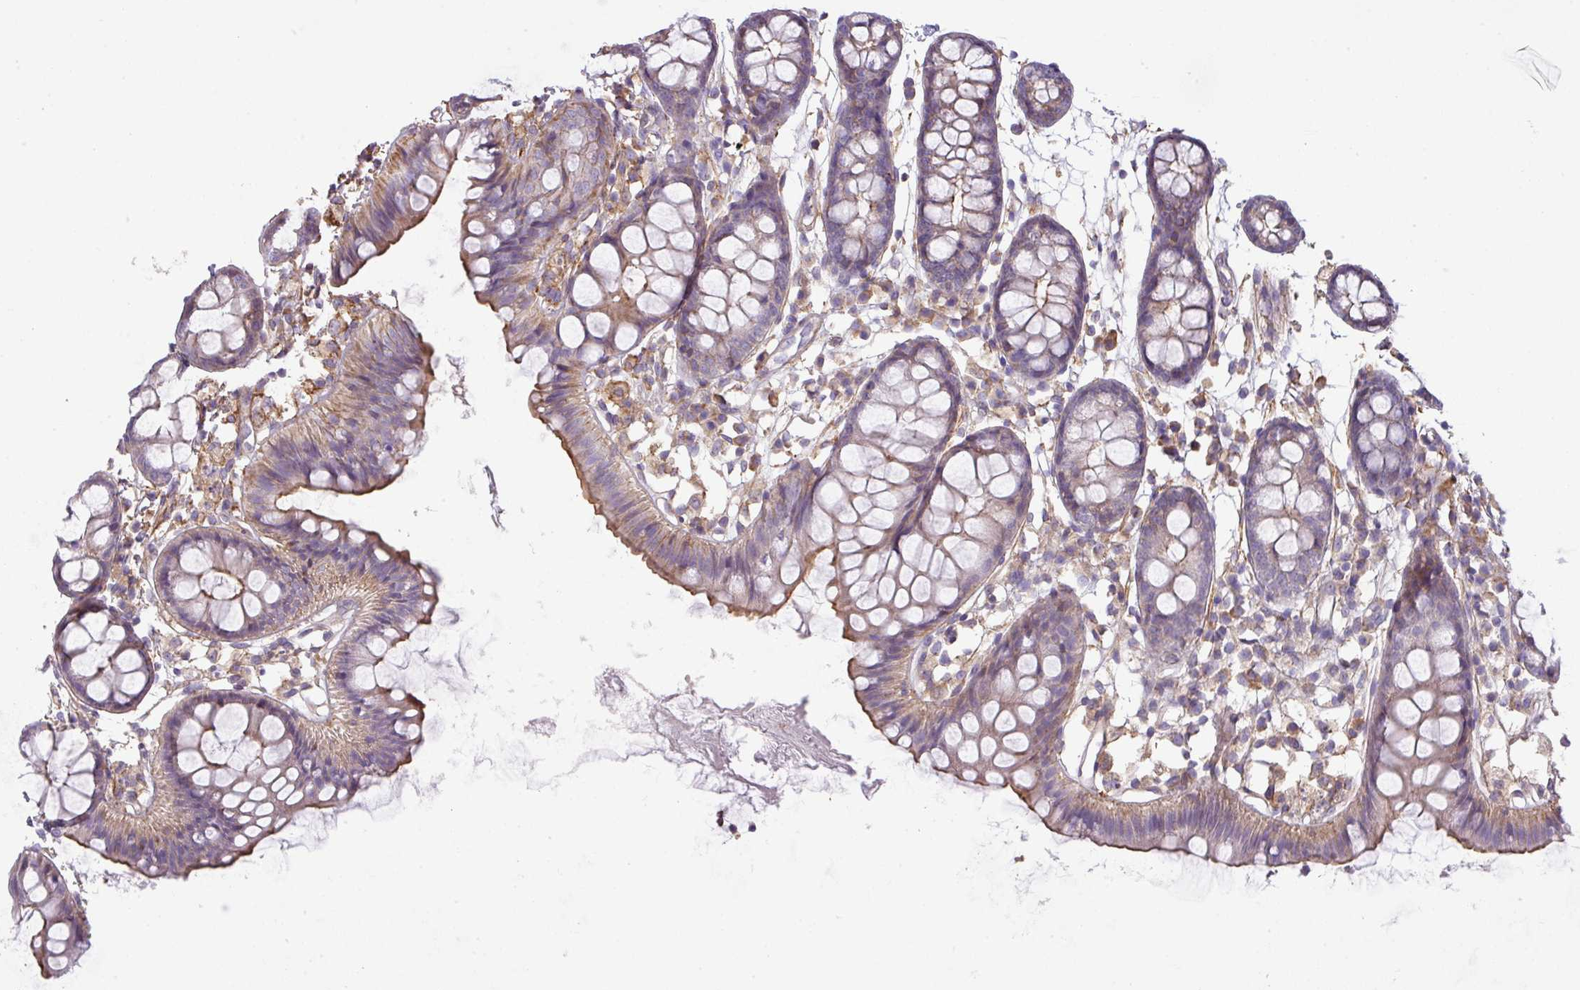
{"staining": {"intensity": "weak", "quantity": ">75%", "location": "cytoplasmic/membranous"}, "tissue": "colon", "cell_type": "Endothelial cells", "image_type": "normal", "snomed": [{"axis": "morphology", "description": "Normal tissue, NOS"}, {"axis": "topography", "description": "Colon"}], "caption": "High-power microscopy captured an immunohistochemistry photomicrograph of normal colon, revealing weak cytoplasmic/membranous expression in about >75% of endothelial cells. (DAB IHC with brightfield microscopy, high magnification).", "gene": "LRRC41", "patient": {"sex": "female", "age": 84}}